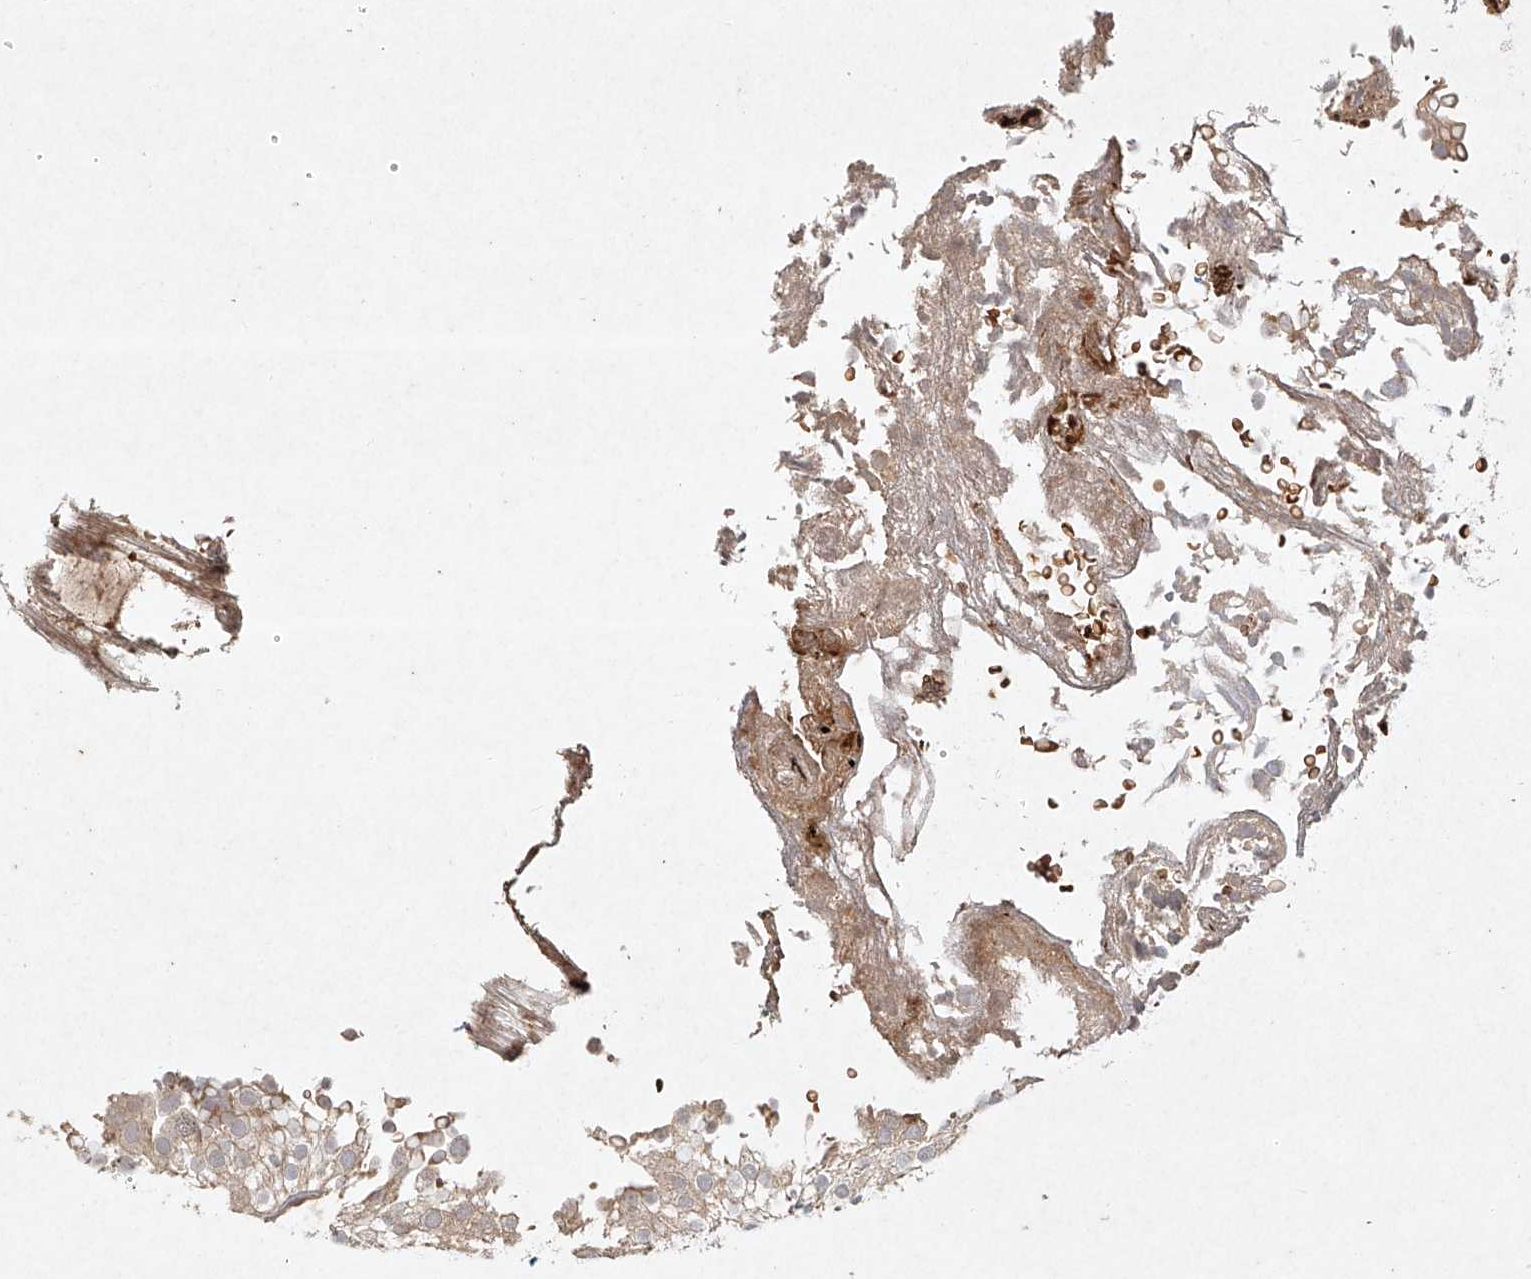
{"staining": {"intensity": "weak", "quantity": ">75%", "location": "cytoplasmic/membranous"}, "tissue": "urothelial cancer", "cell_type": "Tumor cells", "image_type": "cancer", "snomed": [{"axis": "morphology", "description": "Urothelial carcinoma, Low grade"}, {"axis": "topography", "description": "Urinary bladder"}], "caption": "Urothelial carcinoma (low-grade) stained with DAB (3,3'-diaminobenzidine) IHC exhibits low levels of weak cytoplasmic/membranous staining in approximately >75% of tumor cells.", "gene": "CYYR1", "patient": {"sex": "male", "age": 78}}